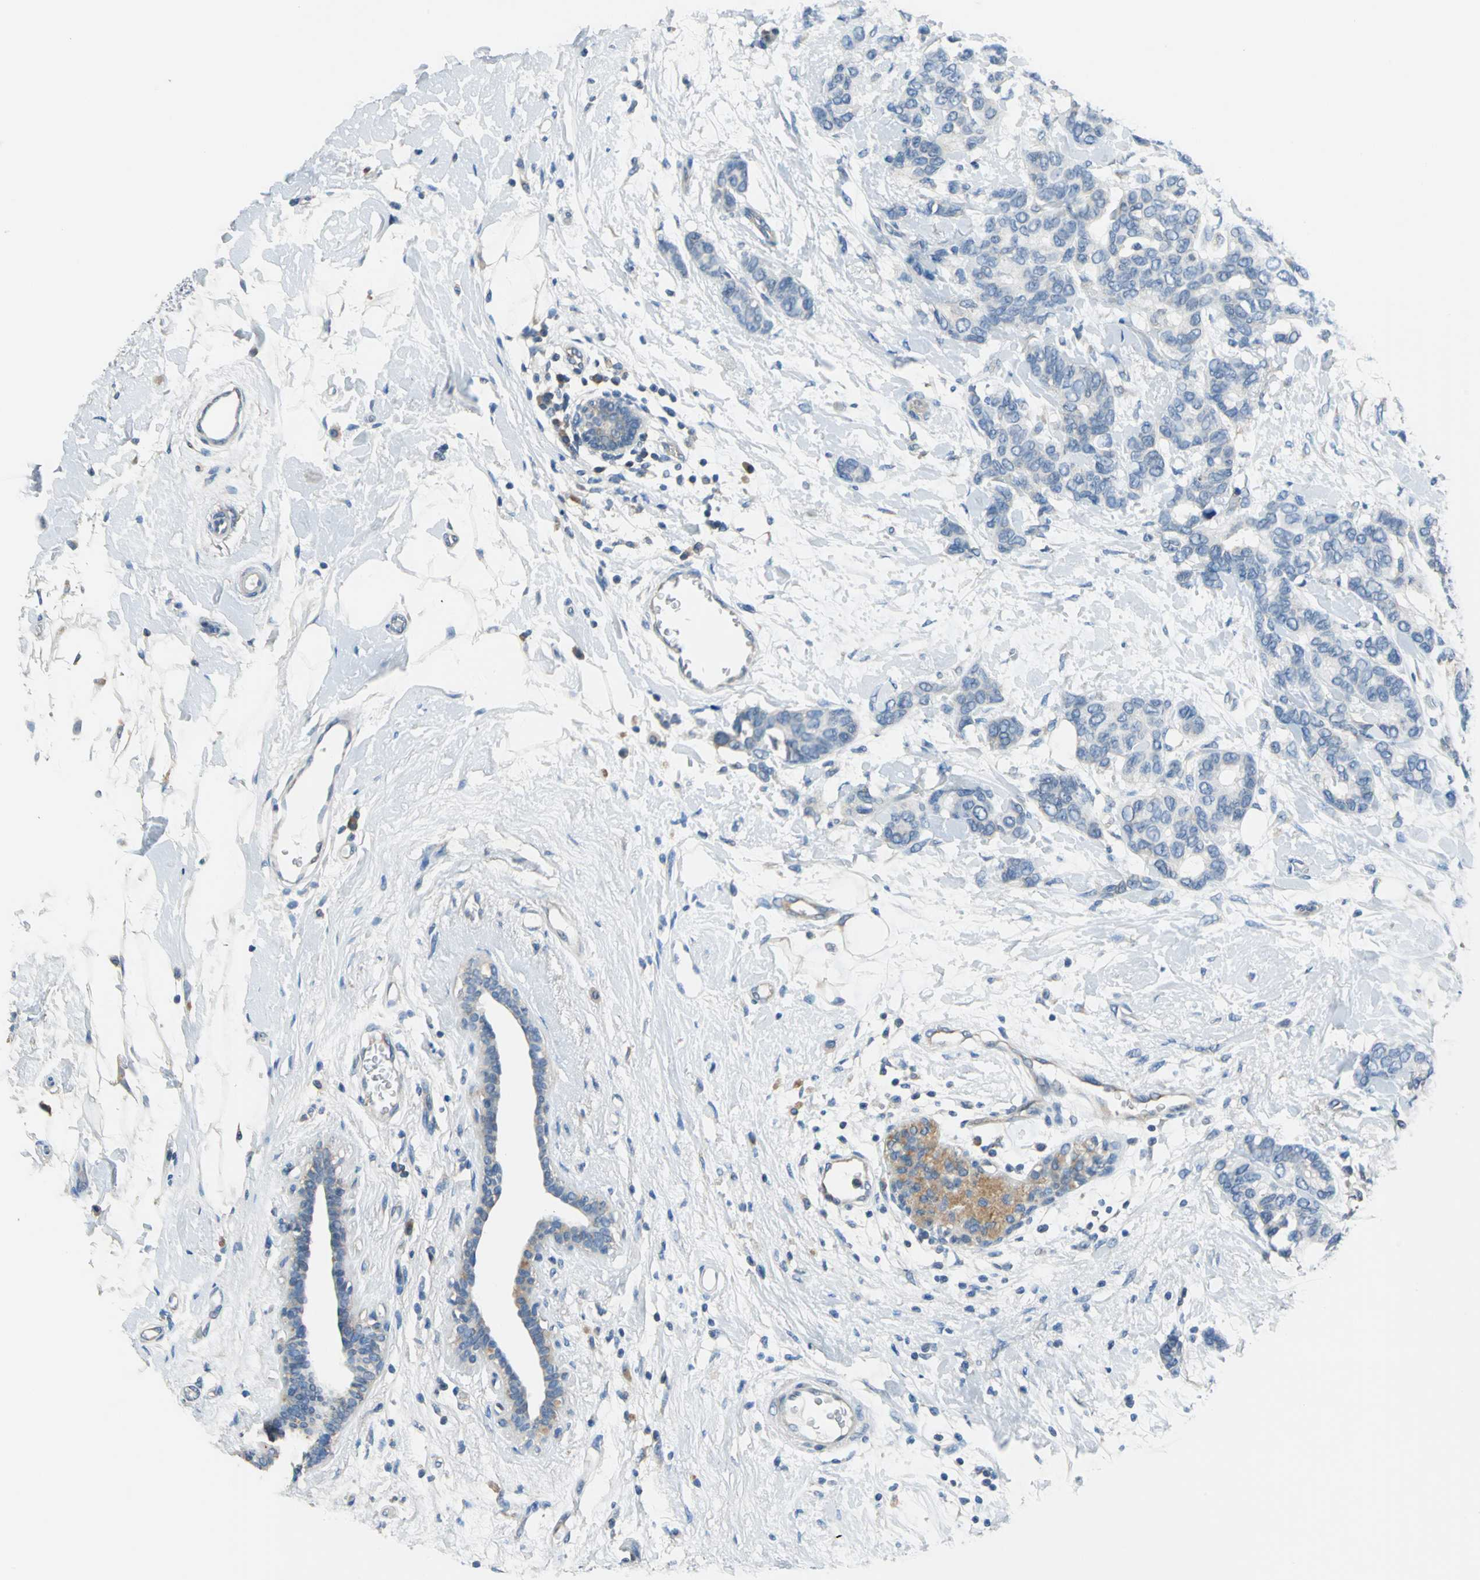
{"staining": {"intensity": "negative", "quantity": "none", "location": "none"}, "tissue": "breast cancer", "cell_type": "Tumor cells", "image_type": "cancer", "snomed": [{"axis": "morphology", "description": "Duct carcinoma"}, {"axis": "topography", "description": "Breast"}], "caption": "Protein analysis of breast cancer displays no significant positivity in tumor cells. (DAB immunohistochemistry (IHC), high magnification).", "gene": "PRKCA", "patient": {"sex": "female", "age": 87}}